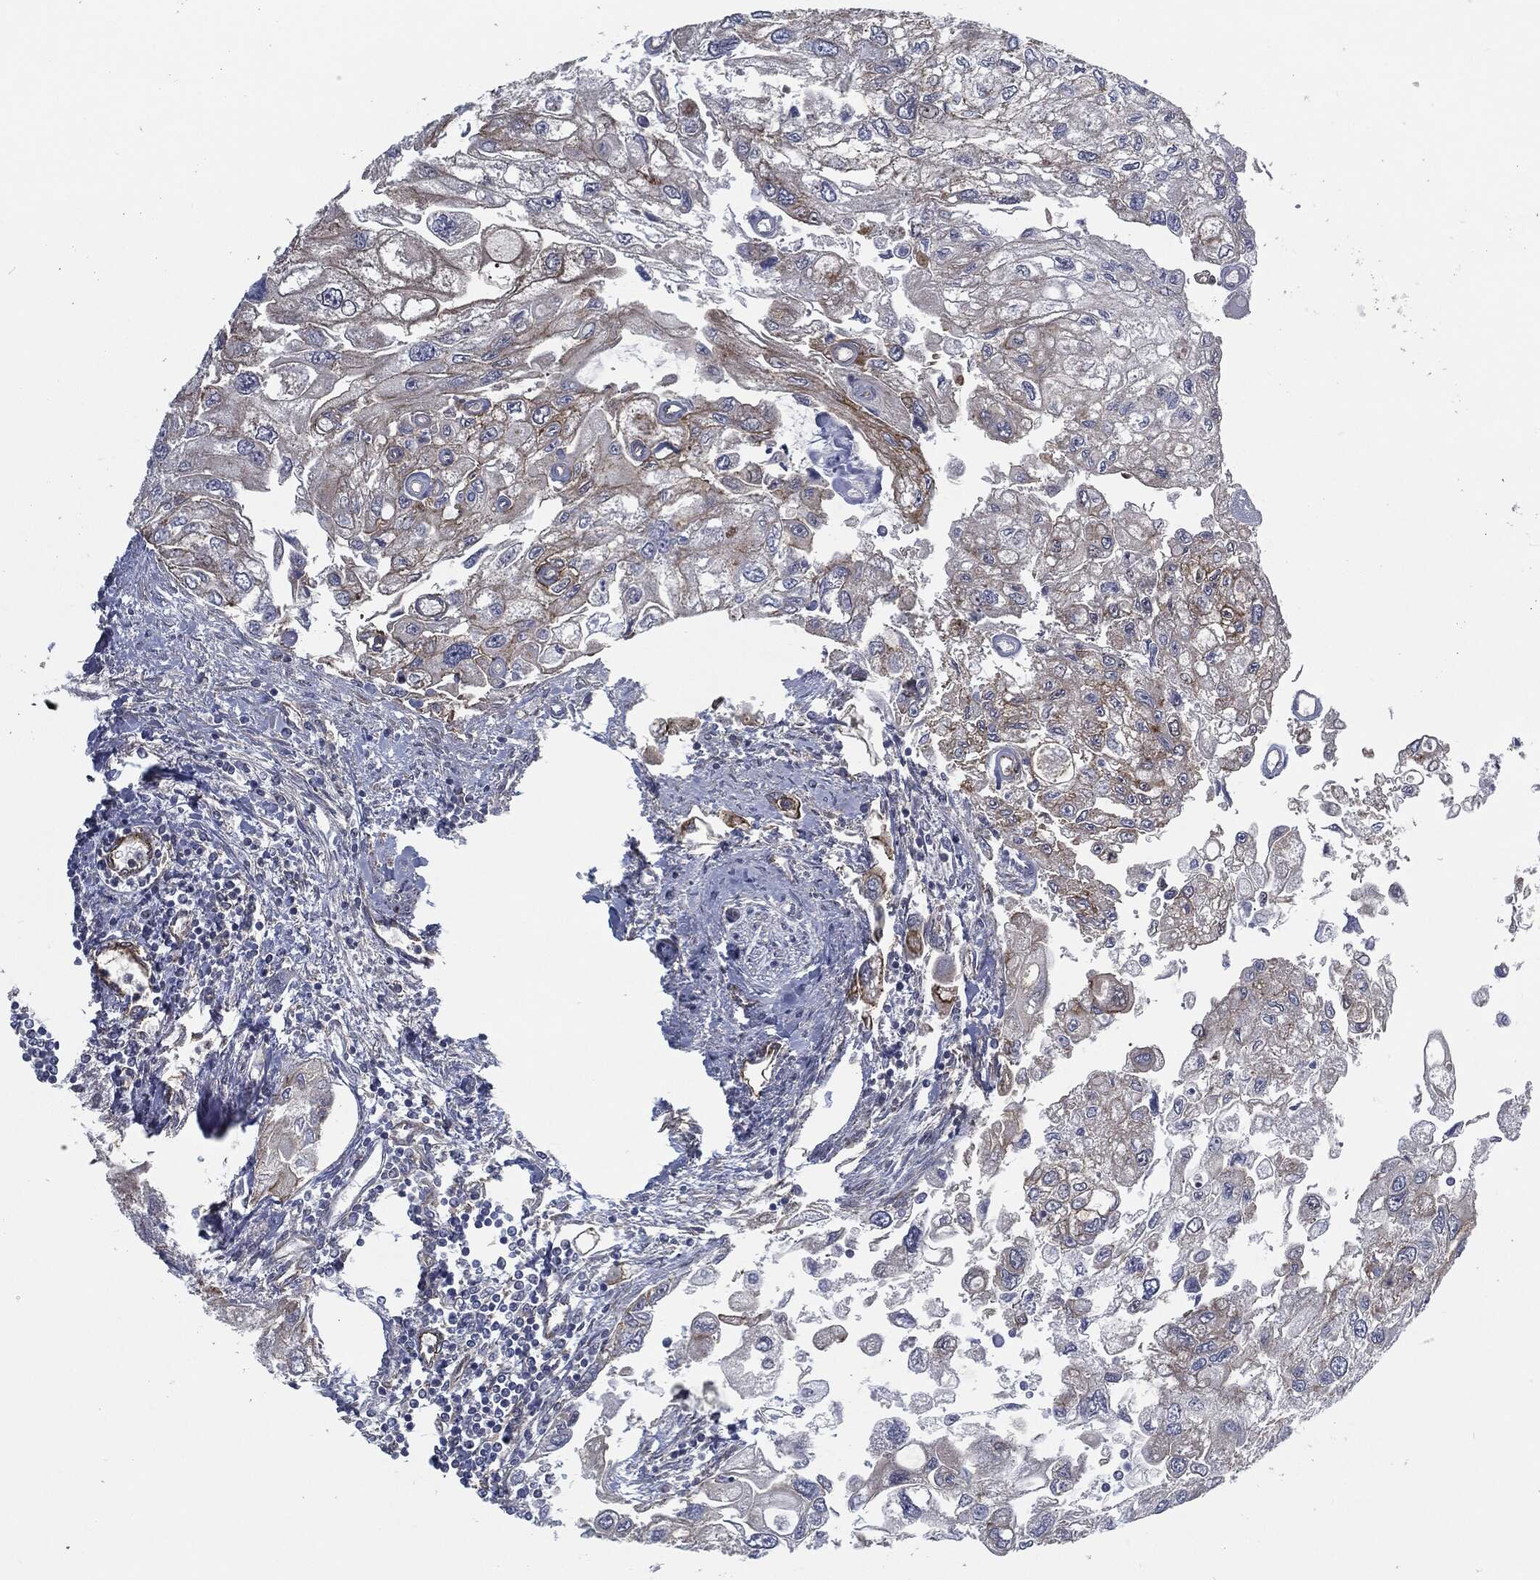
{"staining": {"intensity": "negative", "quantity": "none", "location": "none"}, "tissue": "urothelial cancer", "cell_type": "Tumor cells", "image_type": "cancer", "snomed": [{"axis": "morphology", "description": "Urothelial carcinoma, High grade"}, {"axis": "topography", "description": "Urinary bladder"}], "caption": "Immunohistochemistry (IHC) photomicrograph of urothelial carcinoma (high-grade) stained for a protein (brown), which exhibits no staining in tumor cells. (DAB (3,3'-diaminobenzidine) IHC with hematoxylin counter stain).", "gene": "SVIL", "patient": {"sex": "male", "age": 59}}